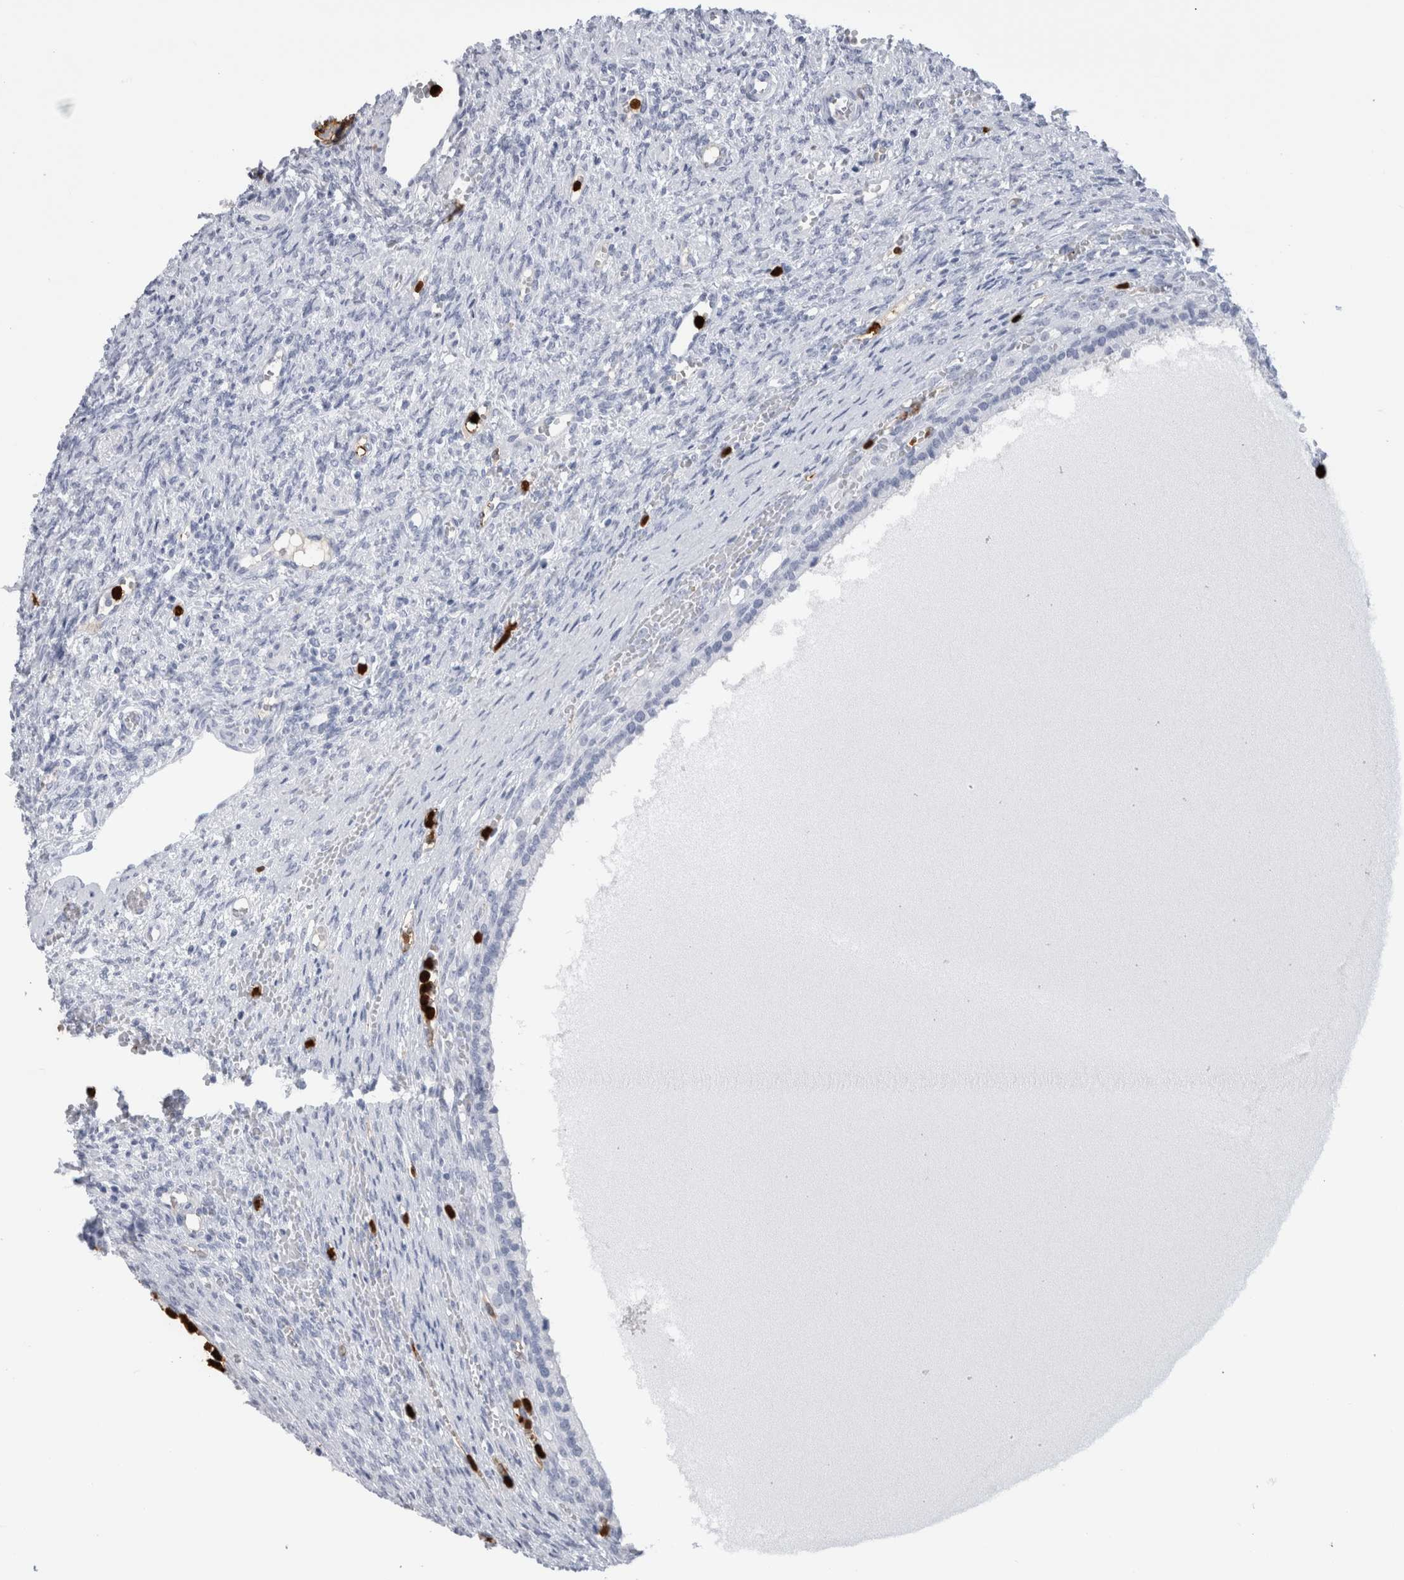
{"staining": {"intensity": "negative", "quantity": "none", "location": "none"}, "tissue": "ovary", "cell_type": "Follicle cells", "image_type": "normal", "snomed": [{"axis": "morphology", "description": "Normal tissue, NOS"}, {"axis": "topography", "description": "Ovary"}], "caption": "High power microscopy photomicrograph of an IHC photomicrograph of unremarkable ovary, revealing no significant staining in follicle cells. Nuclei are stained in blue.", "gene": "S100A8", "patient": {"sex": "female", "age": 41}}